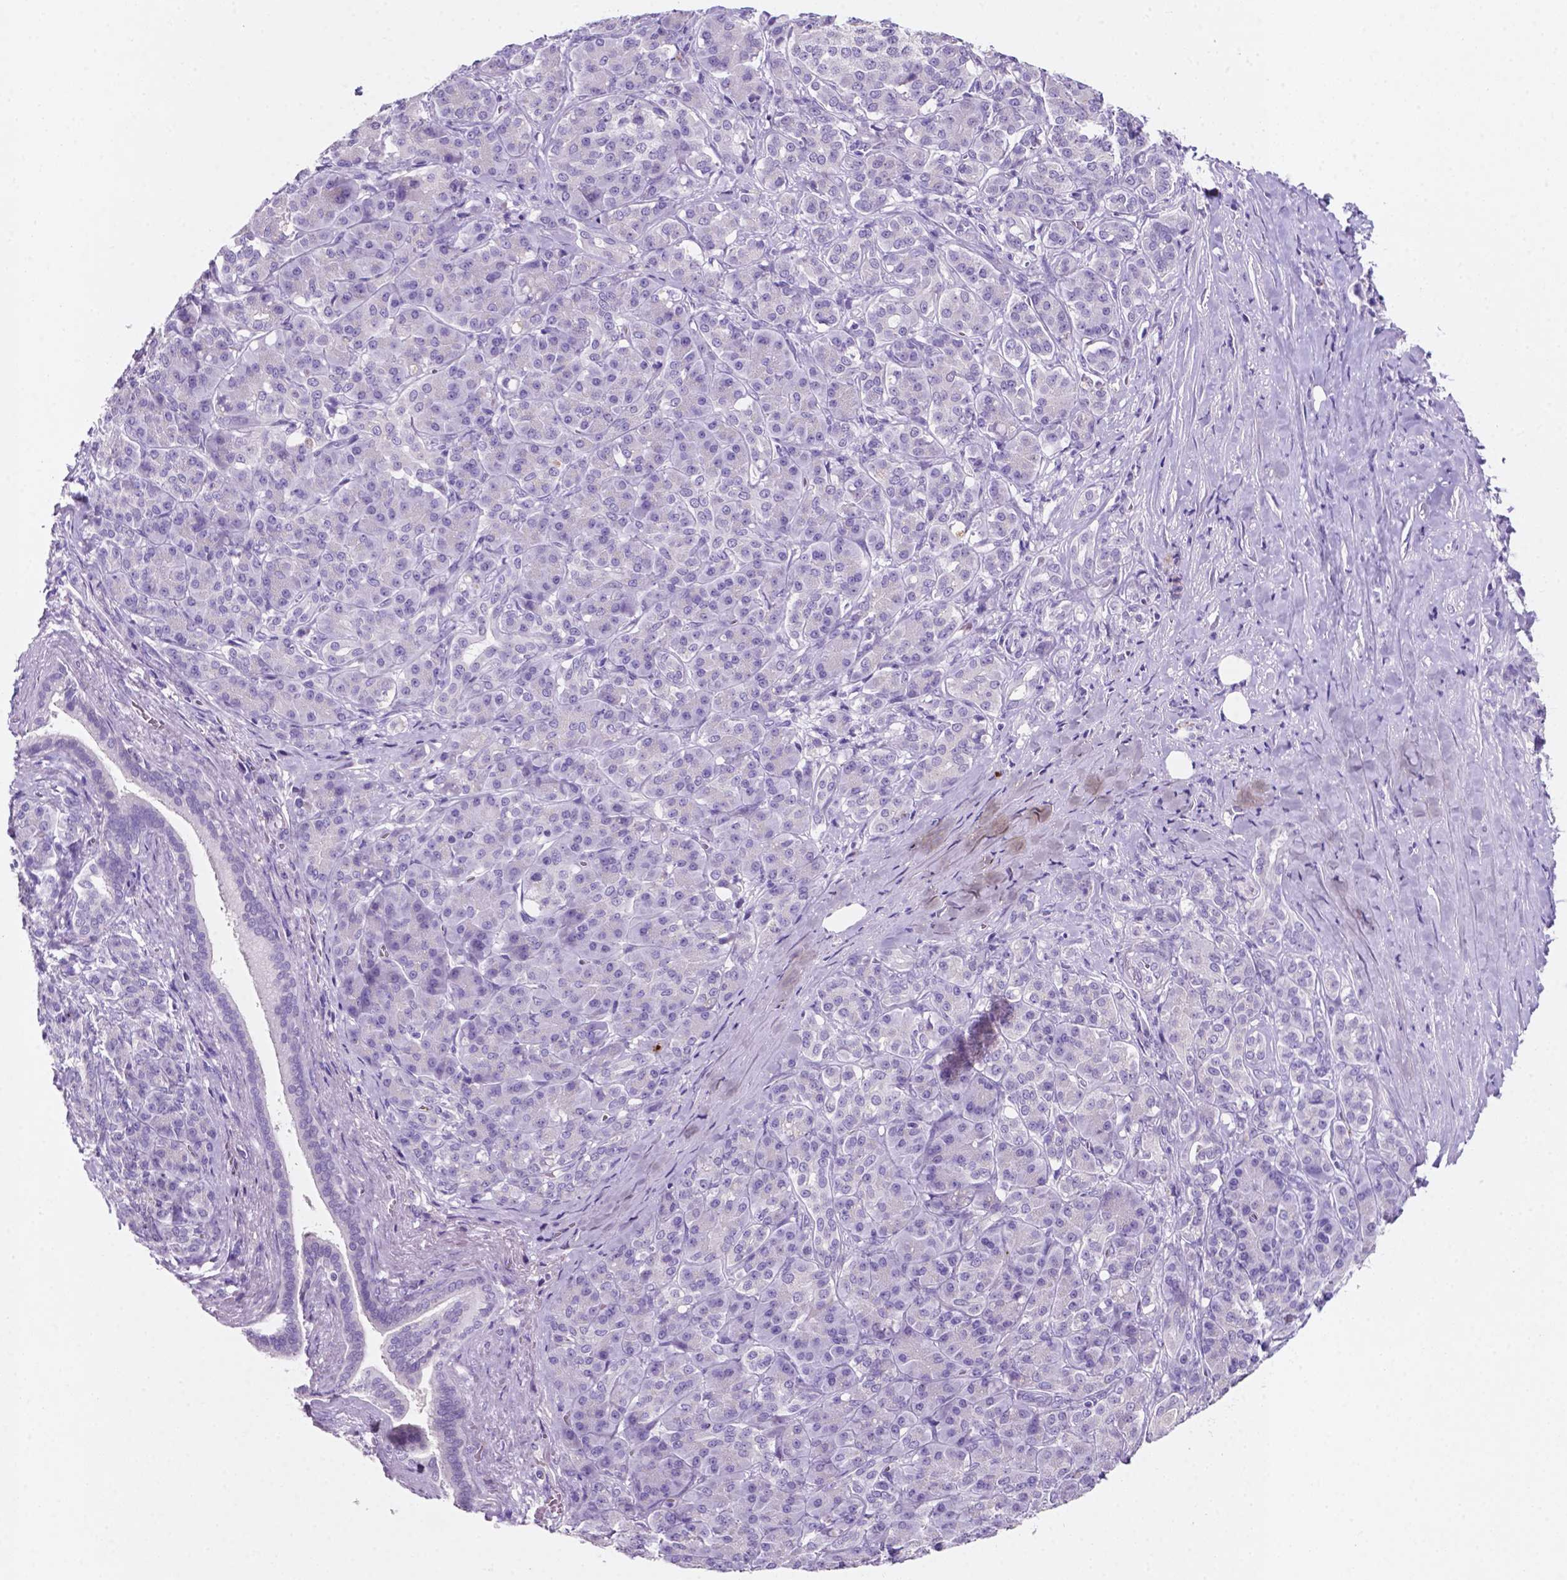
{"staining": {"intensity": "negative", "quantity": "none", "location": "none"}, "tissue": "pancreatic cancer", "cell_type": "Tumor cells", "image_type": "cancer", "snomed": [{"axis": "morphology", "description": "Normal tissue, NOS"}, {"axis": "morphology", "description": "Inflammation, NOS"}, {"axis": "morphology", "description": "Adenocarcinoma, NOS"}, {"axis": "topography", "description": "Pancreas"}], "caption": "Immunohistochemistry histopathology image of pancreatic adenocarcinoma stained for a protein (brown), which displays no positivity in tumor cells.", "gene": "EBLN2", "patient": {"sex": "male", "age": 57}}